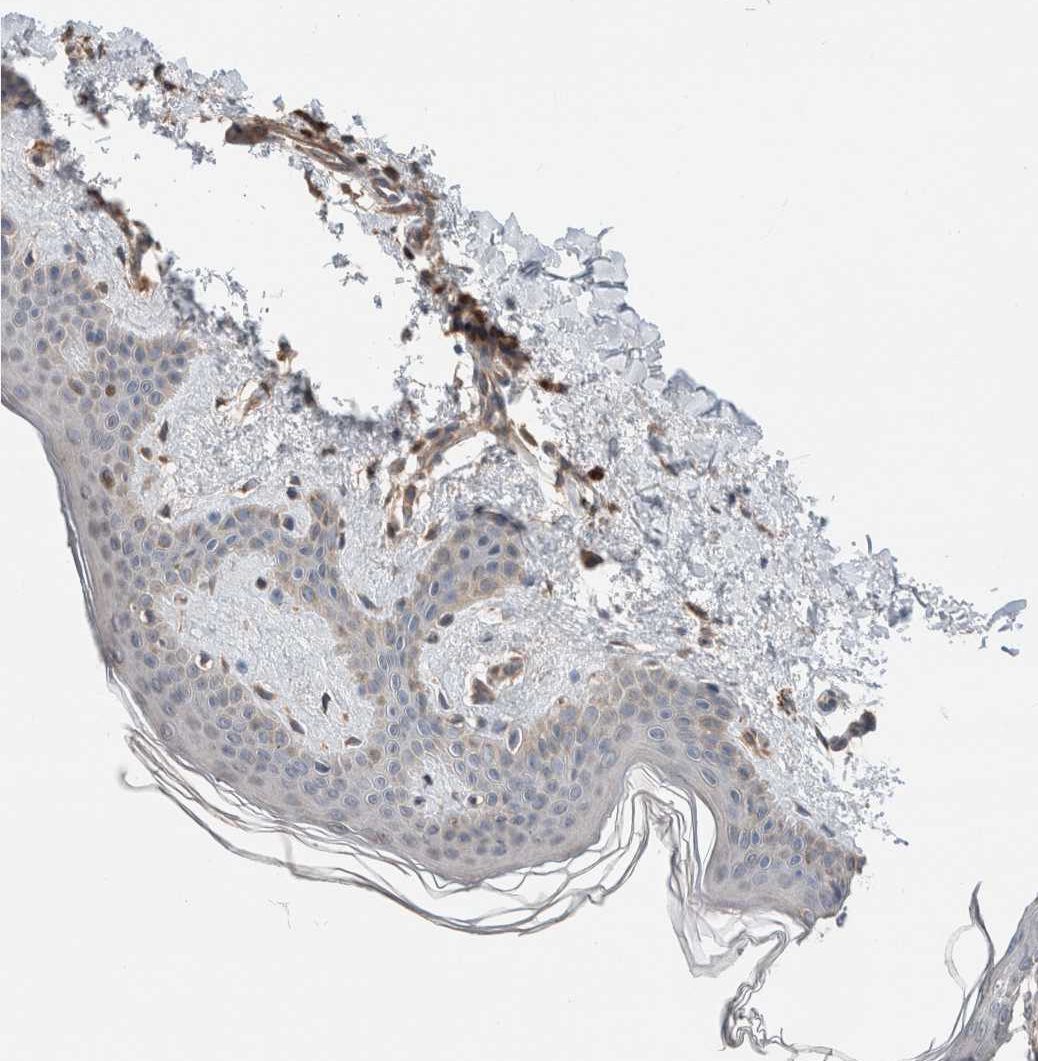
{"staining": {"intensity": "moderate", "quantity": ">75%", "location": "cytoplasmic/membranous"}, "tissue": "skin", "cell_type": "Fibroblasts", "image_type": "normal", "snomed": [{"axis": "morphology", "description": "Normal tissue, NOS"}, {"axis": "topography", "description": "Skin"}], "caption": "Moderate cytoplasmic/membranous positivity is identified in about >75% of fibroblasts in benign skin.", "gene": "ERAP2", "patient": {"sex": "female", "age": 46}}